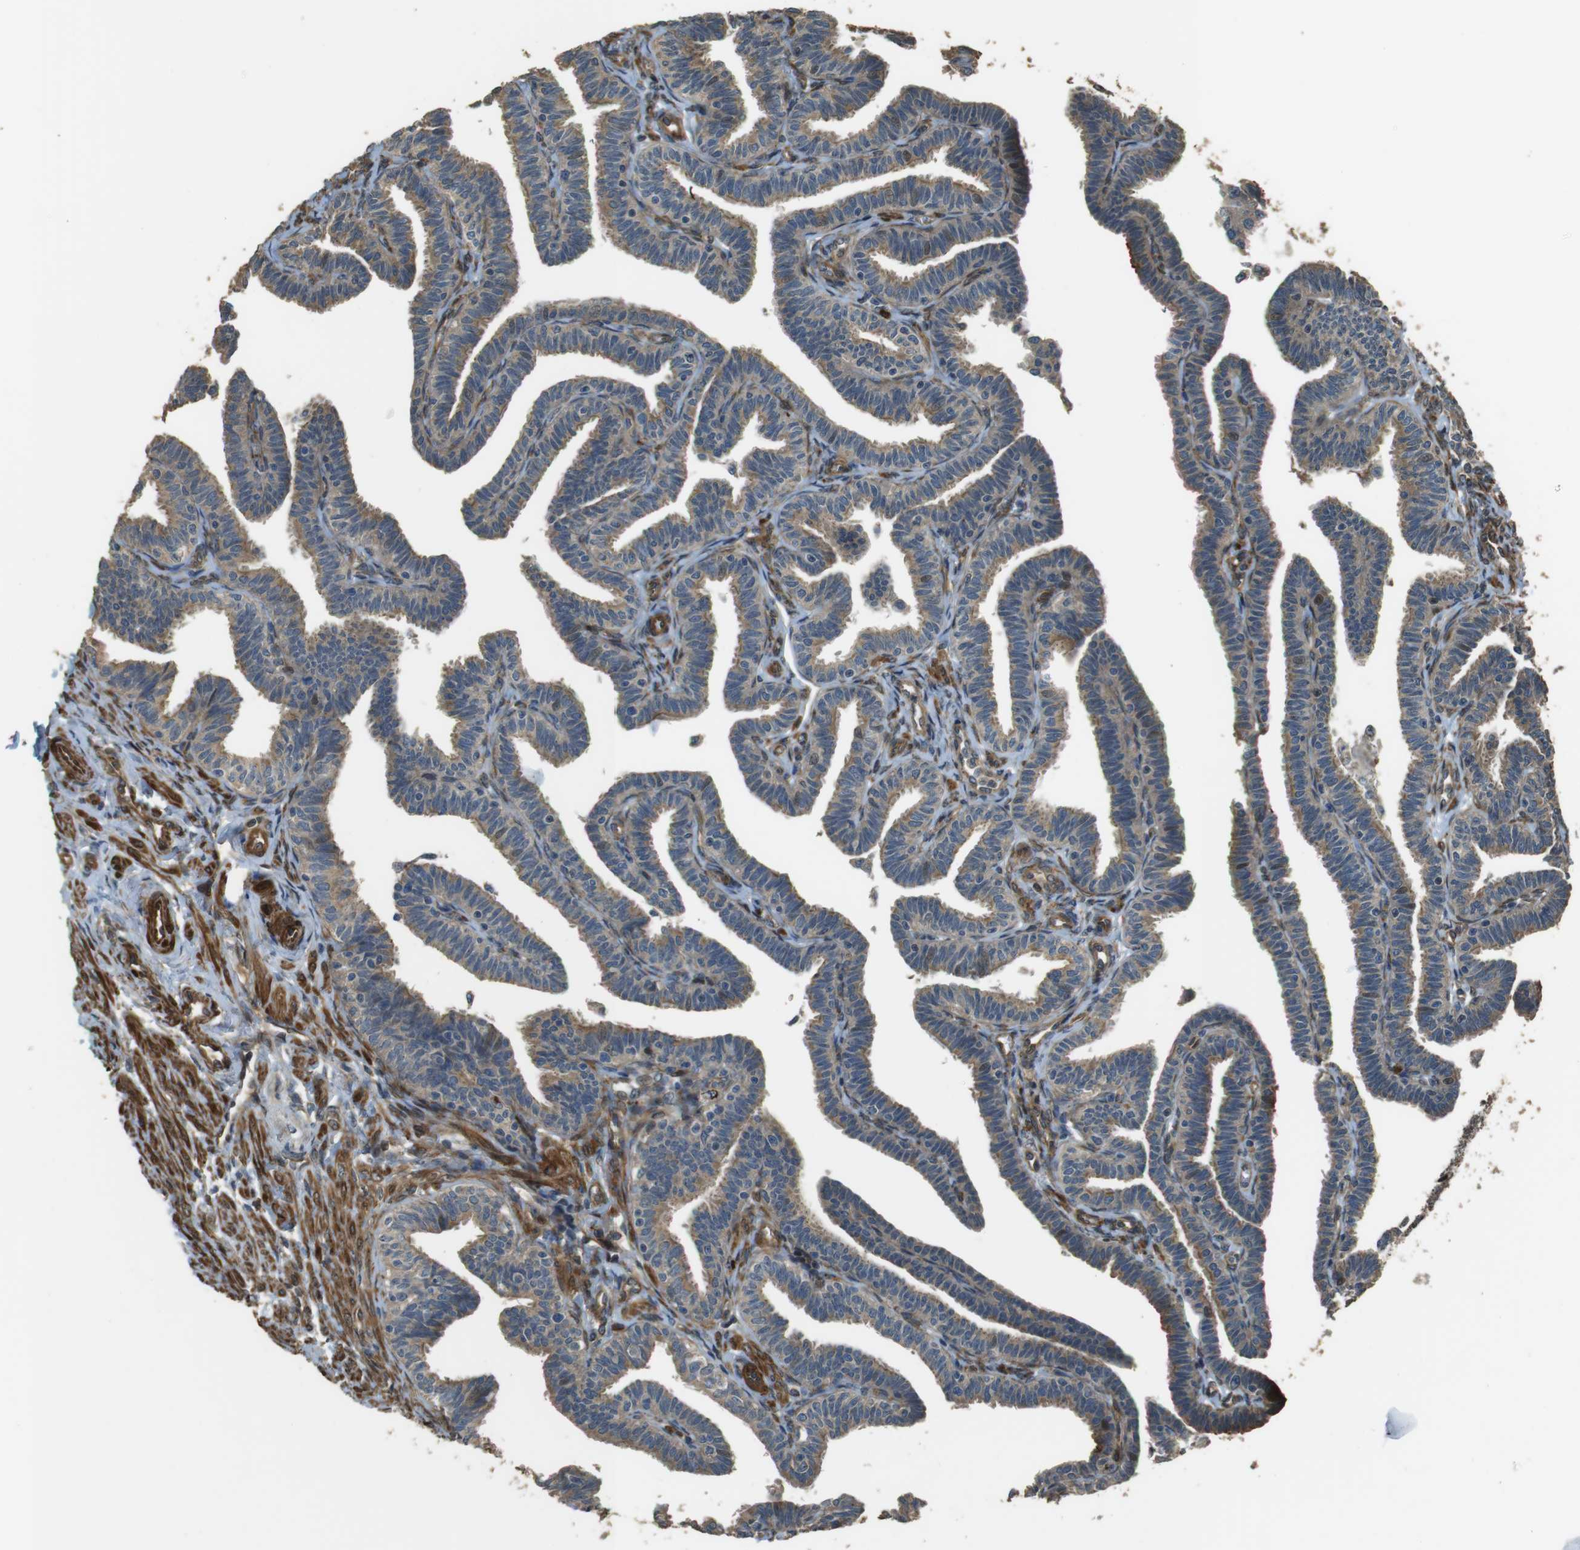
{"staining": {"intensity": "moderate", "quantity": ">75%", "location": "cytoplasmic/membranous"}, "tissue": "fallopian tube", "cell_type": "Glandular cells", "image_type": "normal", "snomed": [{"axis": "morphology", "description": "Normal tissue, NOS"}, {"axis": "topography", "description": "Fallopian tube"}, {"axis": "topography", "description": "Ovary"}], "caption": "Immunohistochemistry (IHC) staining of unremarkable fallopian tube, which exhibits medium levels of moderate cytoplasmic/membranous expression in approximately >75% of glandular cells indicating moderate cytoplasmic/membranous protein staining. The staining was performed using DAB (brown) for protein detection and nuclei were counterstained in hematoxylin (blue).", "gene": "MSRB3", "patient": {"sex": "female", "age": 23}}